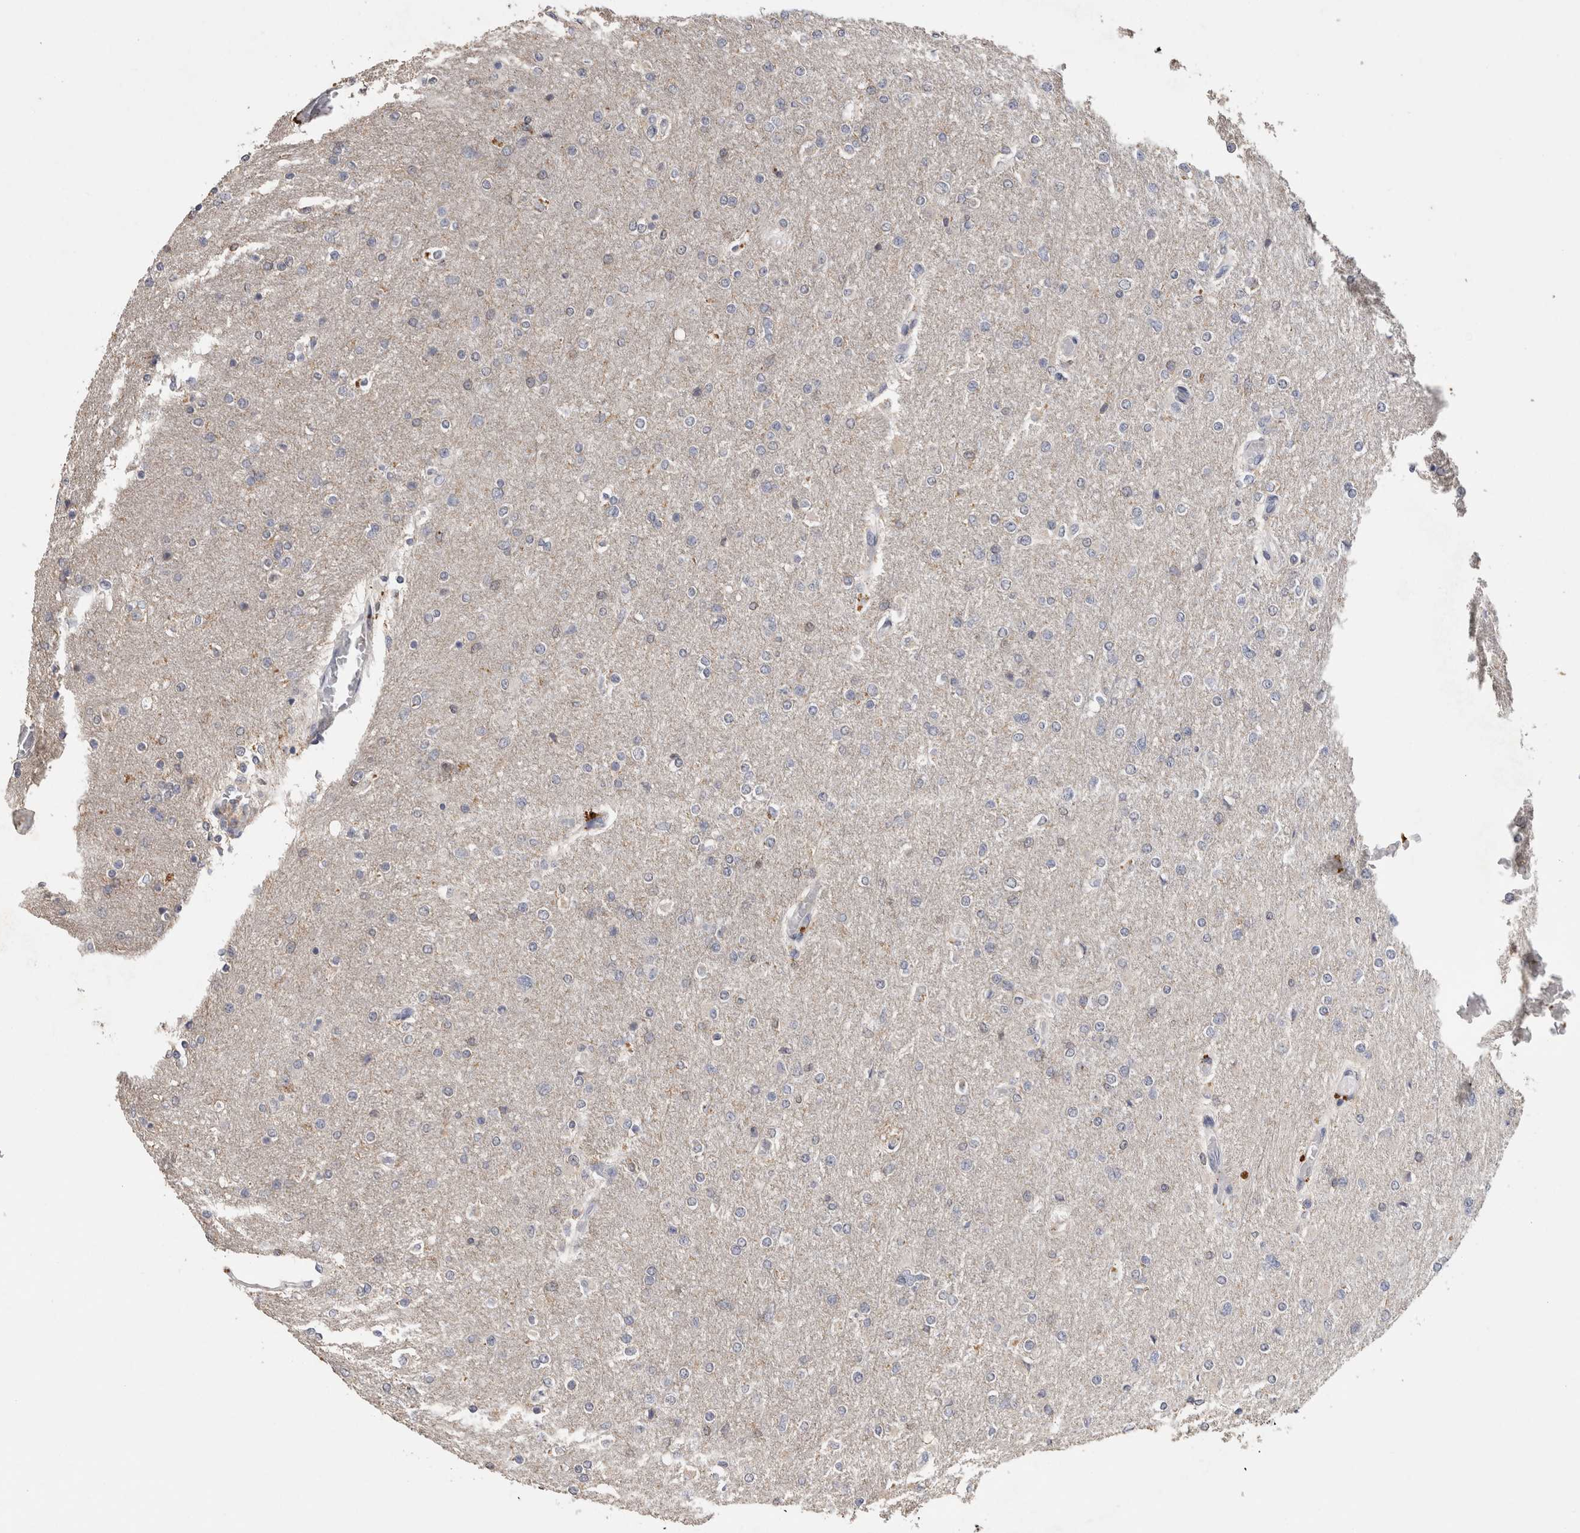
{"staining": {"intensity": "negative", "quantity": "none", "location": "none"}, "tissue": "glioma", "cell_type": "Tumor cells", "image_type": "cancer", "snomed": [{"axis": "morphology", "description": "Glioma, malignant, High grade"}, {"axis": "topography", "description": "Cerebral cortex"}], "caption": "DAB (3,3'-diaminobenzidine) immunohistochemical staining of human malignant glioma (high-grade) shows no significant staining in tumor cells. (Brightfield microscopy of DAB (3,3'-diaminobenzidine) immunohistochemistry at high magnification).", "gene": "CNTFR", "patient": {"sex": "female", "age": 36}}